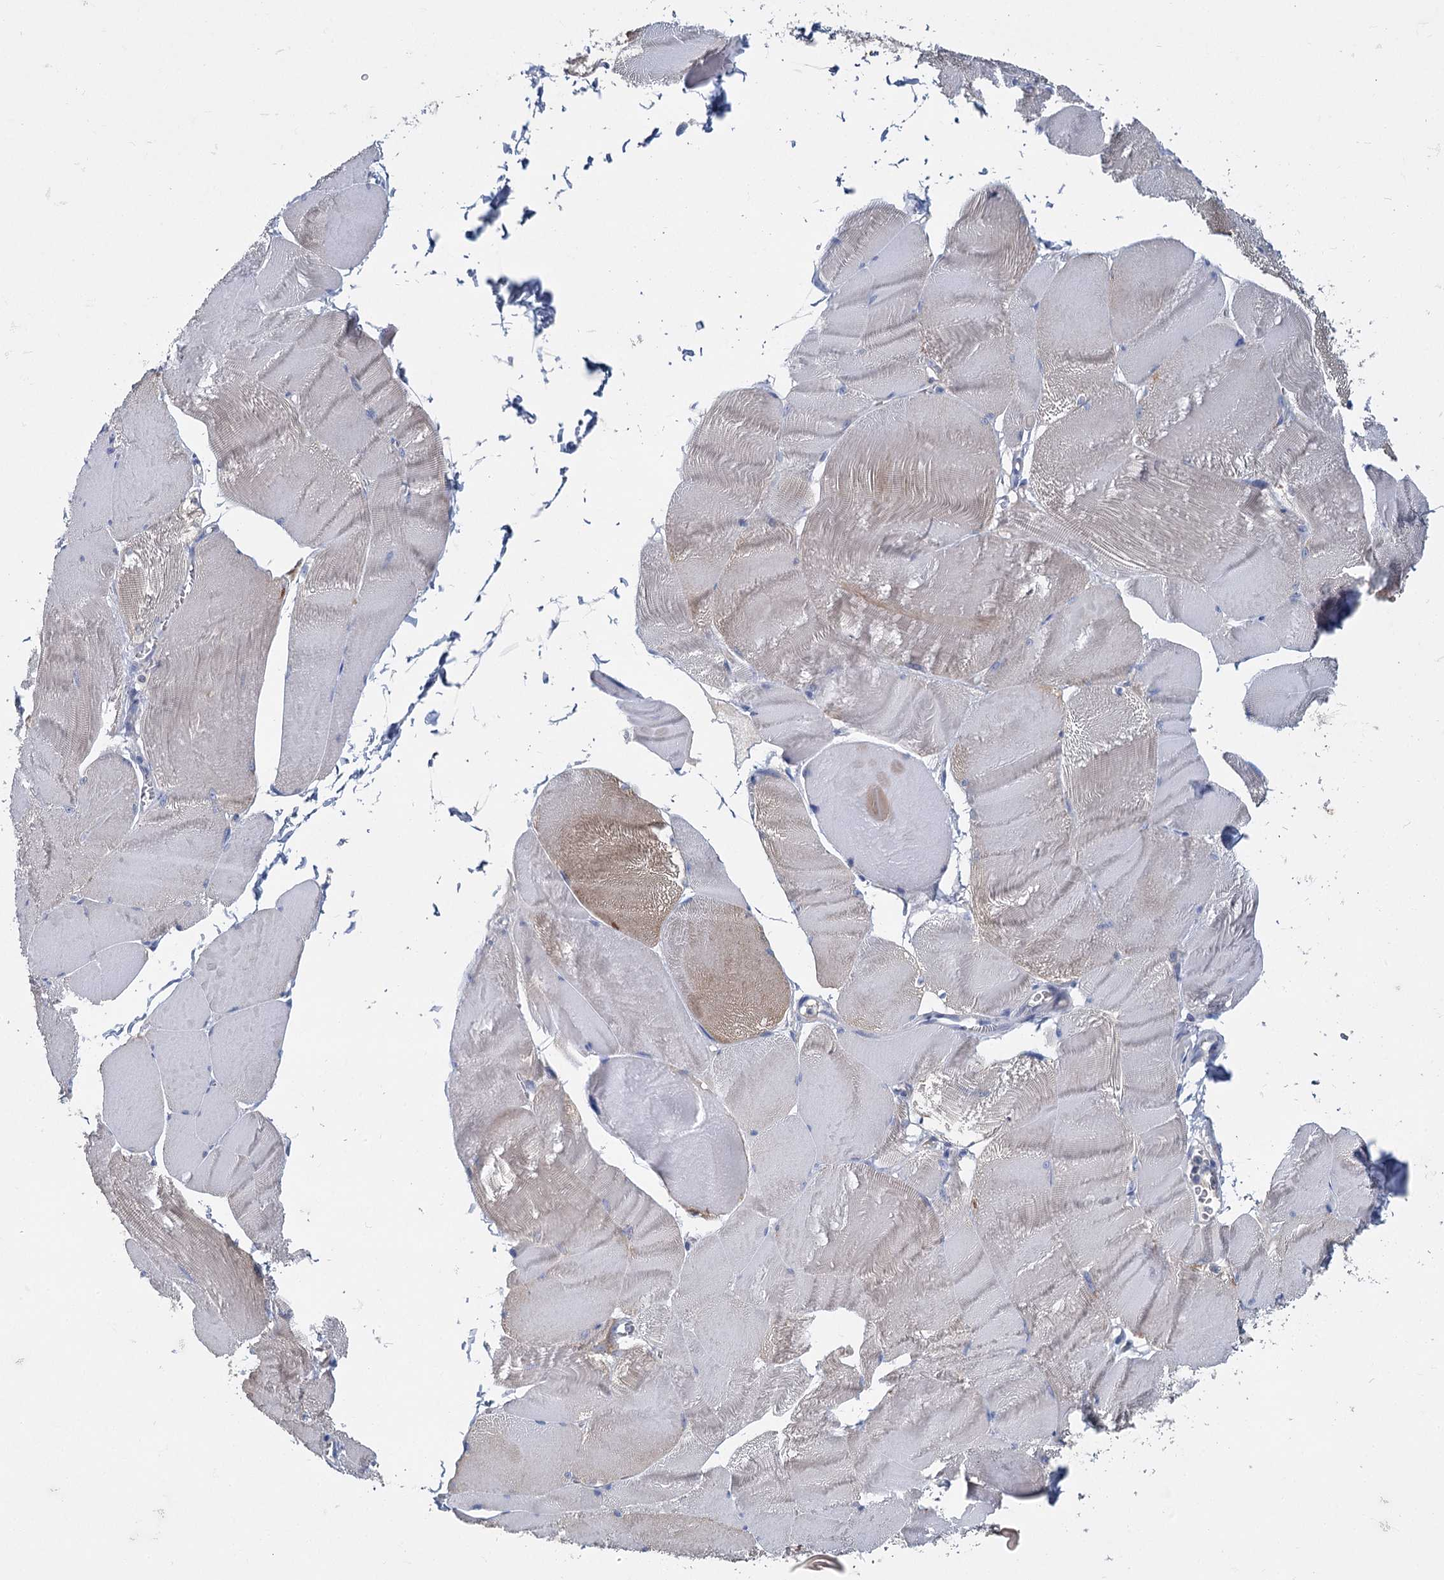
{"staining": {"intensity": "negative", "quantity": "none", "location": "none"}, "tissue": "skeletal muscle", "cell_type": "Myocytes", "image_type": "normal", "snomed": [{"axis": "morphology", "description": "Normal tissue, NOS"}, {"axis": "morphology", "description": "Basal cell carcinoma"}, {"axis": "topography", "description": "Skeletal muscle"}], "caption": "This is a image of immunohistochemistry (IHC) staining of benign skeletal muscle, which shows no positivity in myocytes.", "gene": "ANKRD16", "patient": {"sex": "female", "age": 64}}